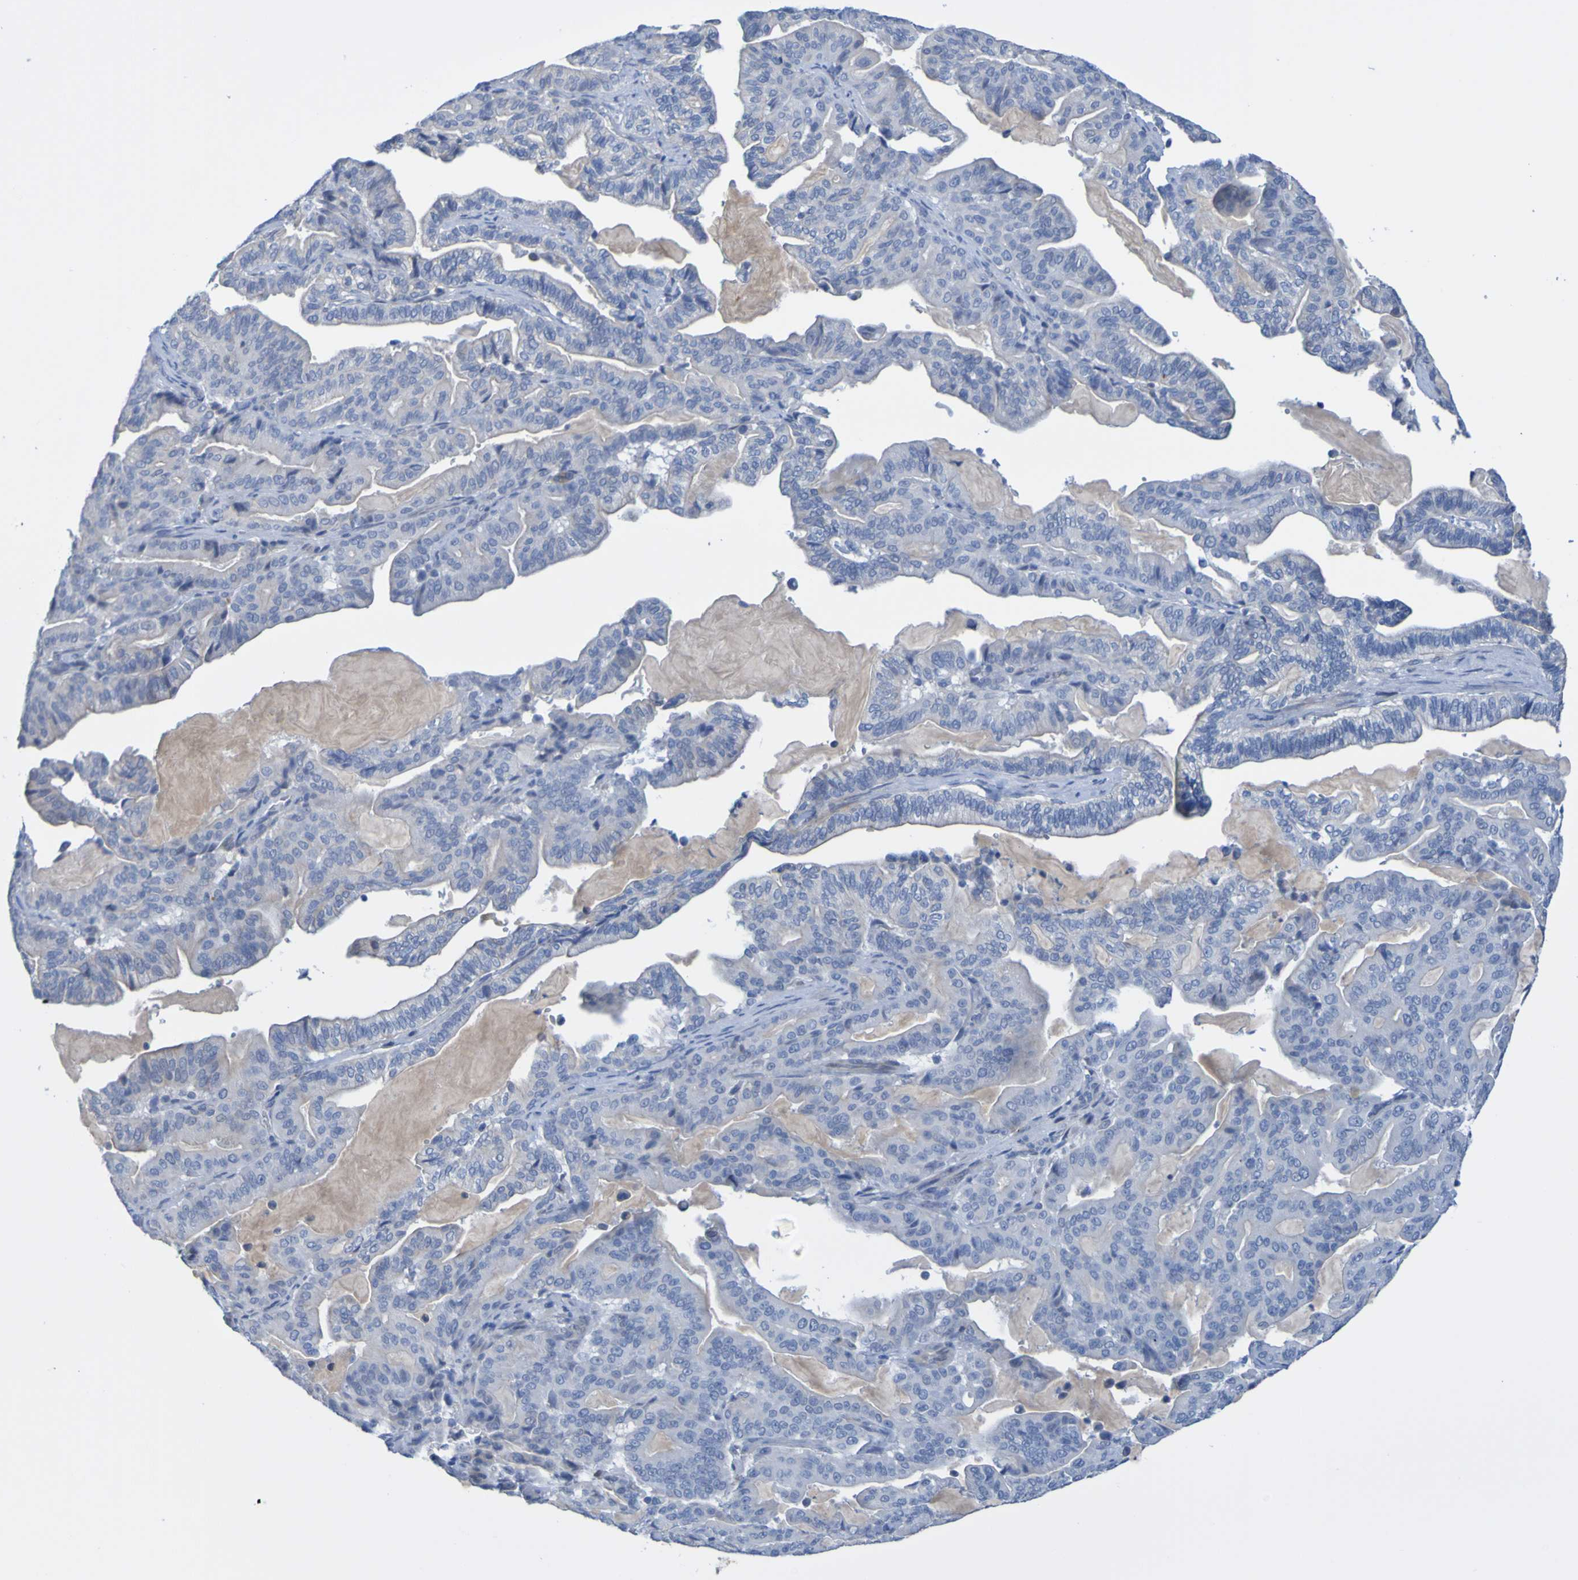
{"staining": {"intensity": "negative", "quantity": "none", "location": "none"}, "tissue": "pancreatic cancer", "cell_type": "Tumor cells", "image_type": "cancer", "snomed": [{"axis": "morphology", "description": "Adenocarcinoma, NOS"}, {"axis": "topography", "description": "Pancreas"}], "caption": "The micrograph shows no significant positivity in tumor cells of pancreatic cancer. The staining is performed using DAB (3,3'-diaminobenzidine) brown chromogen with nuclei counter-stained in using hematoxylin.", "gene": "ACMSD", "patient": {"sex": "male", "age": 63}}